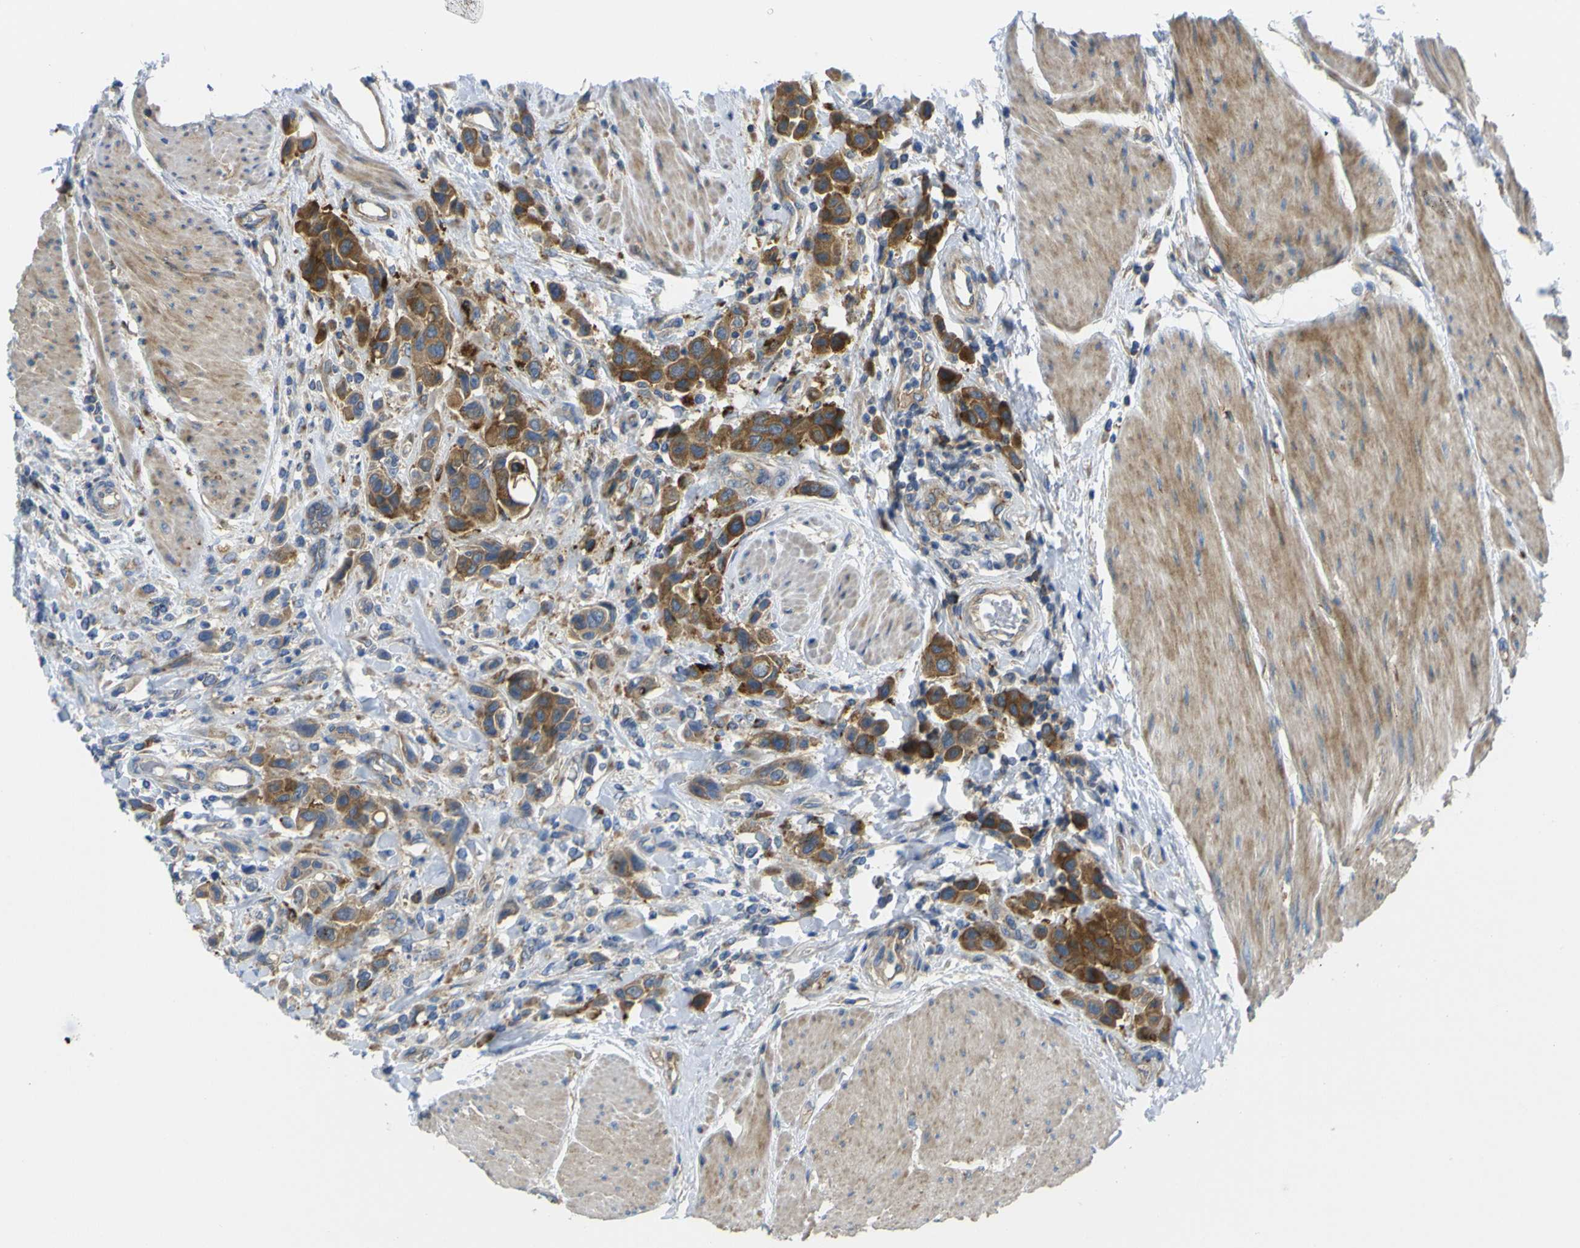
{"staining": {"intensity": "strong", "quantity": ">75%", "location": "cytoplasmic/membranous"}, "tissue": "urothelial cancer", "cell_type": "Tumor cells", "image_type": "cancer", "snomed": [{"axis": "morphology", "description": "Urothelial carcinoma, High grade"}, {"axis": "topography", "description": "Urinary bladder"}], "caption": "Immunohistochemical staining of human high-grade urothelial carcinoma demonstrates high levels of strong cytoplasmic/membranous protein positivity in about >75% of tumor cells.", "gene": "SYPL1", "patient": {"sex": "male", "age": 50}}